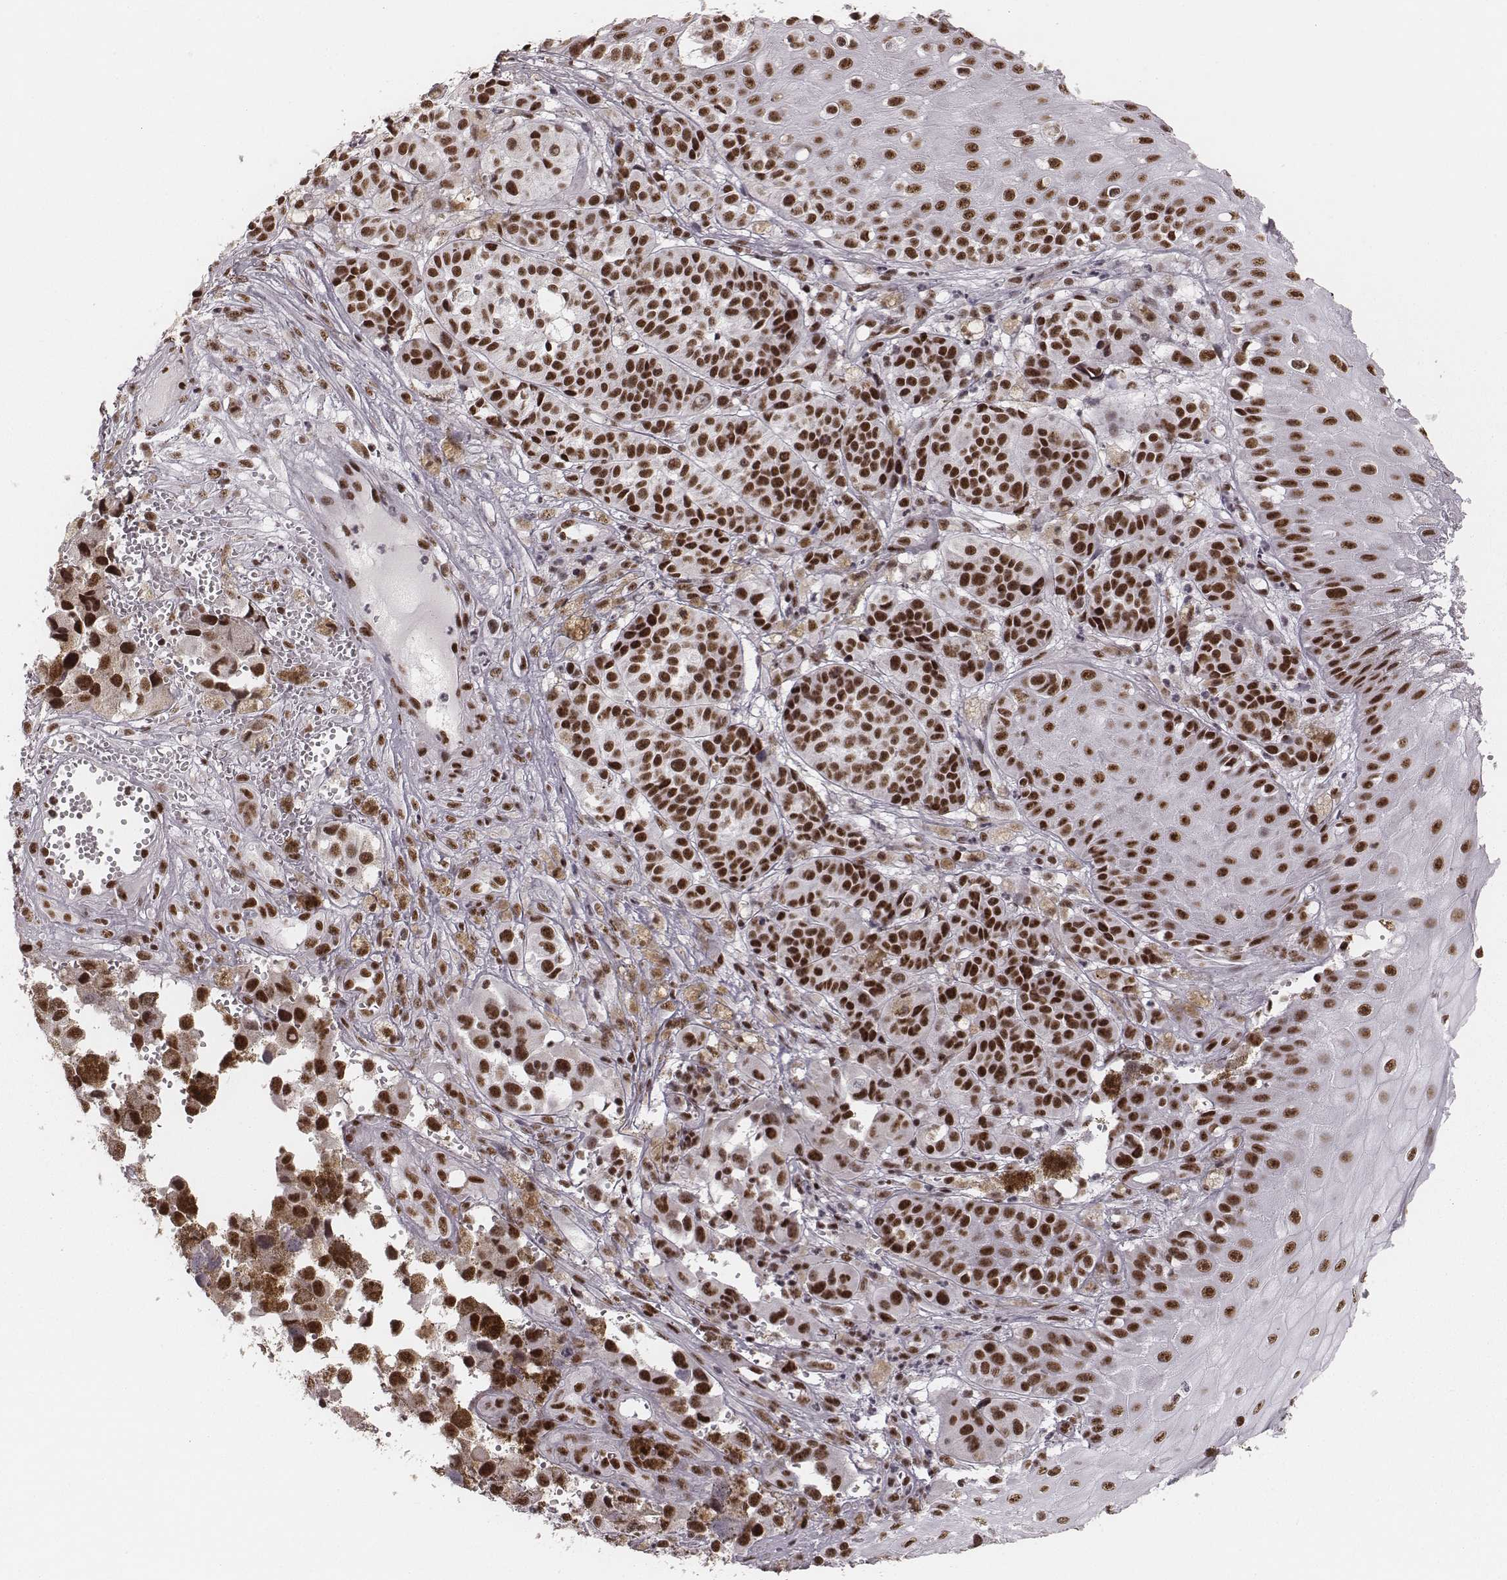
{"staining": {"intensity": "strong", "quantity": ">75%", "location": "nuclear"}, "tissue": "melanoma", "cell_type": "Tumor cells", "image_type": "cancer", "snomed": [{"axis": "morphology", "description": "Malignant melanoma, NOS"}, {"axis": "topography", "description": "Skin"}], "caption": "Immunohistochemistry micrograph of melanoma stained for a protein (brown), which displays high levels of strong nuclear expression in approximately >75% of tumor cells.", "gene": "LUC7L", "patient": {"sex": "female", "age": 58}}